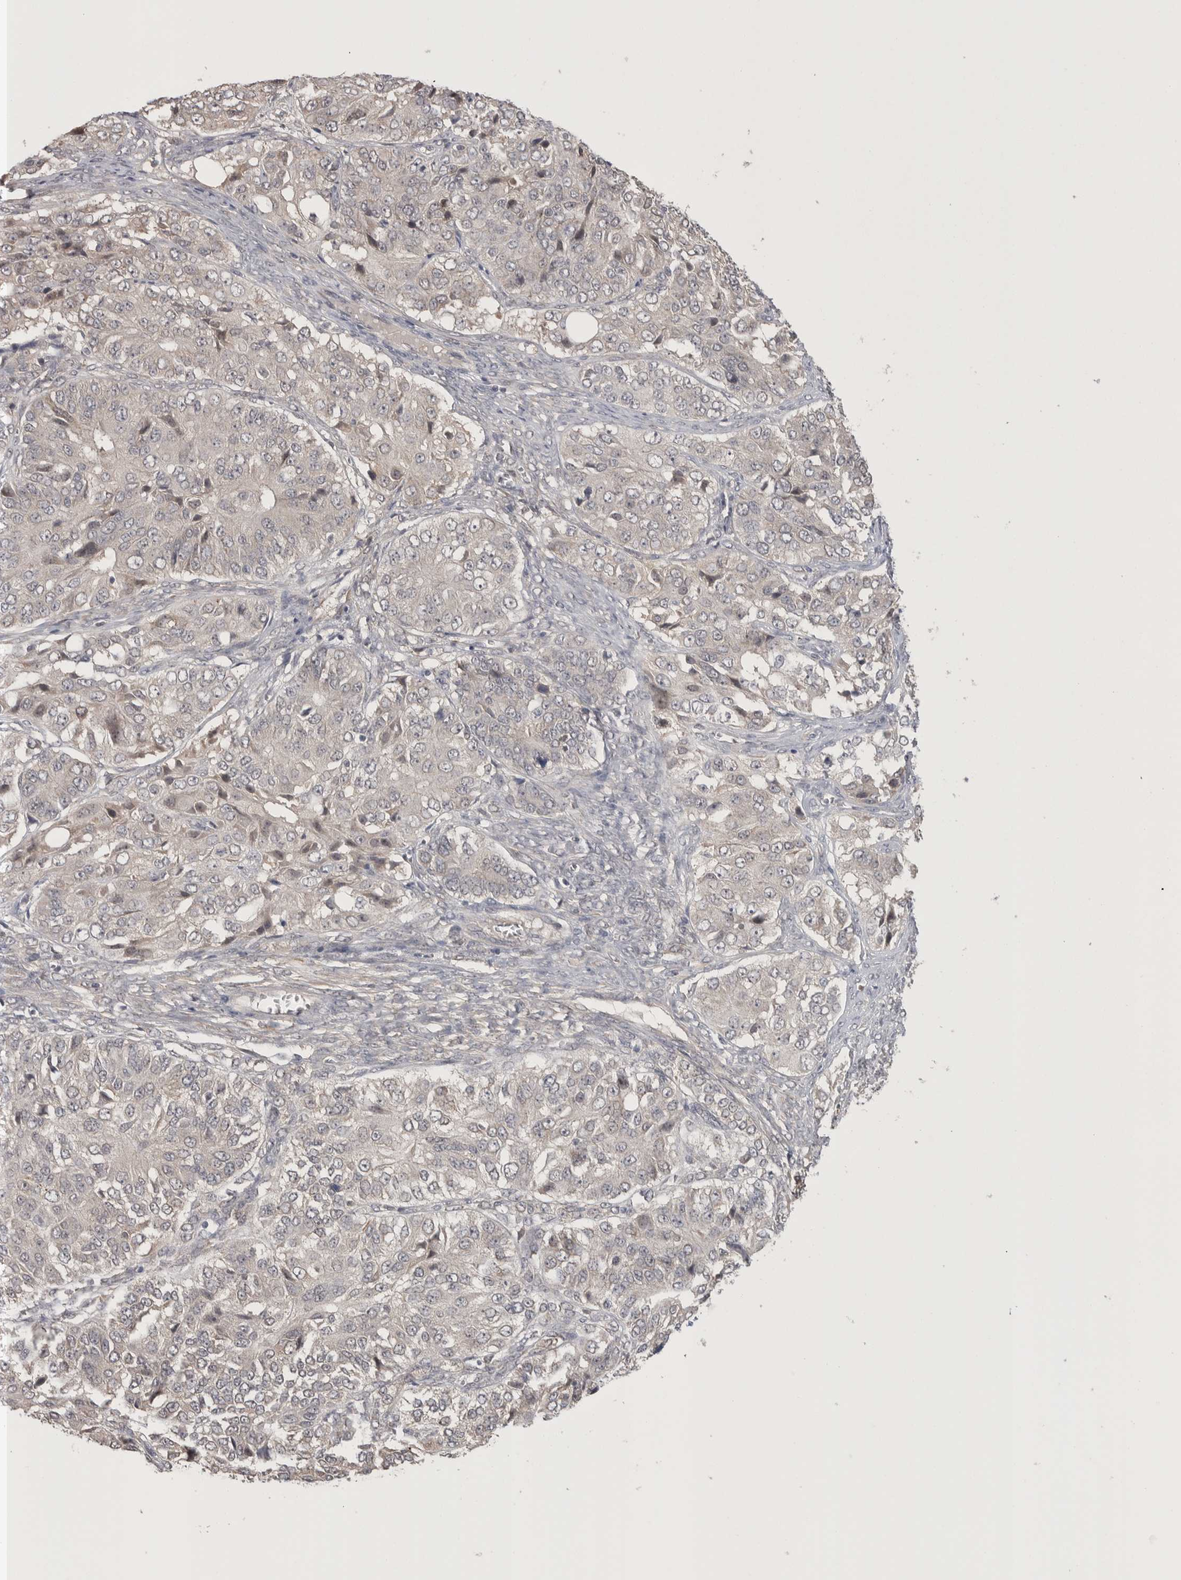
{"staining": {"intensity": "negative", "quantity": "none", "location": "none"}, "tissue": "ovarian cancer", "cell_type": "Tumor cells", "image_type": "cancer", "snomed": [{"axis": "morphology", "description": "Carcinoma, endometroid"}, {"axis": "topography", "description": "Ovary"}], "caption": "IHC of ovarian cancer reveals no positivity in tumor cells.", "gene": "CUL2", "patient": {"sex": "female", "age": 51}}